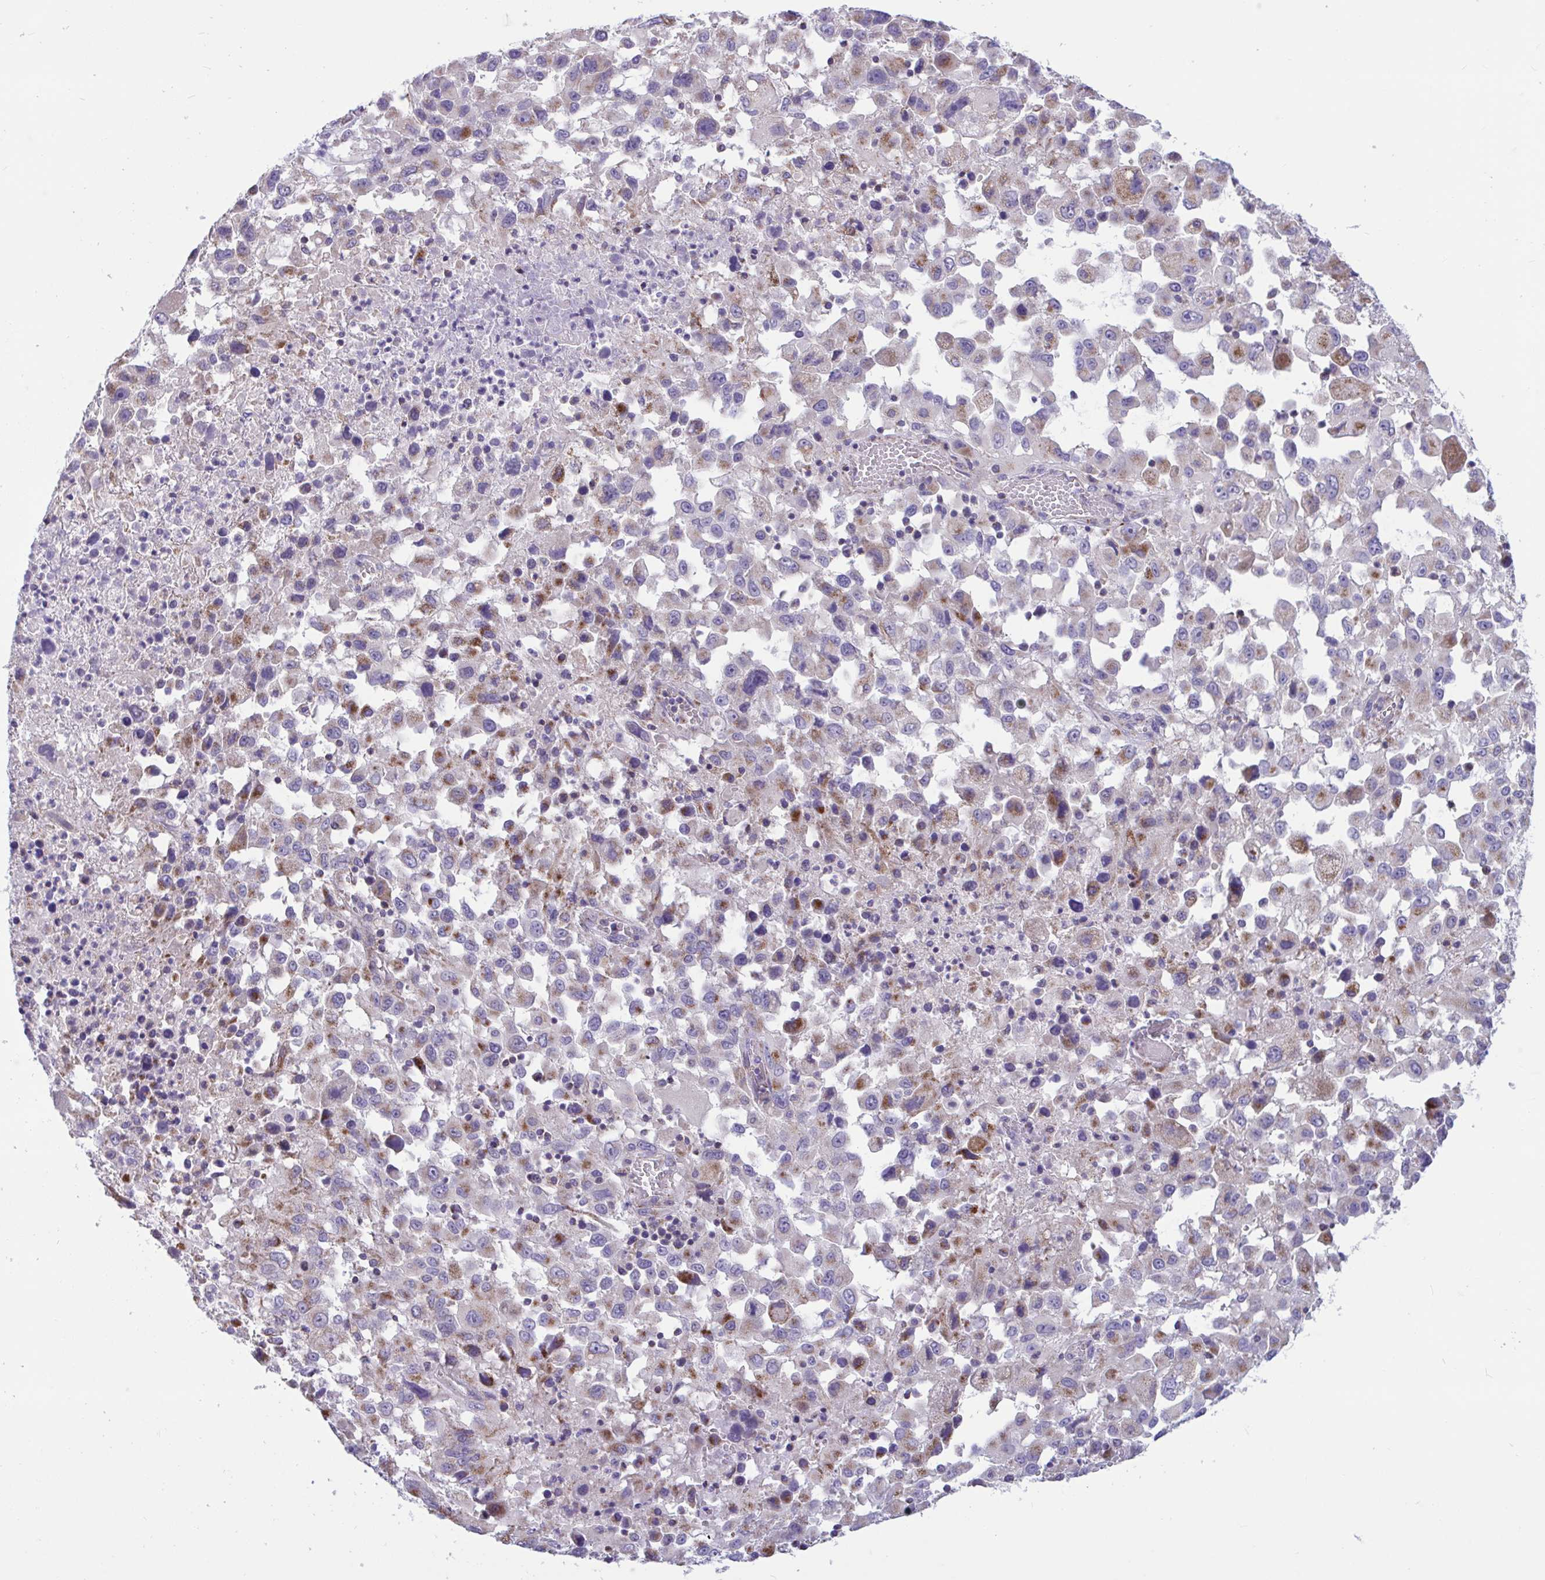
{"staining": {"intensity": "moderate", "quantity": ">75%", "location": "cytoplasmic/membranous"}, "tissue": "melanoma", "cell_type": "Tumor cells", "image_type": "cancer", "snomed": [{"axis": "morphology", "description": "Malignant melanoma, Metastatic site"}, {"axis": "topography", "description": "Soft tissue"}], "caption": "A brown stain highlights moderate cytoplasmic/membranous staining of a protein in human malignant melanoma (metastatic site) tumor cells.", "gene": "OR13A1", "patient": {"sex": "male", "age": 50}}